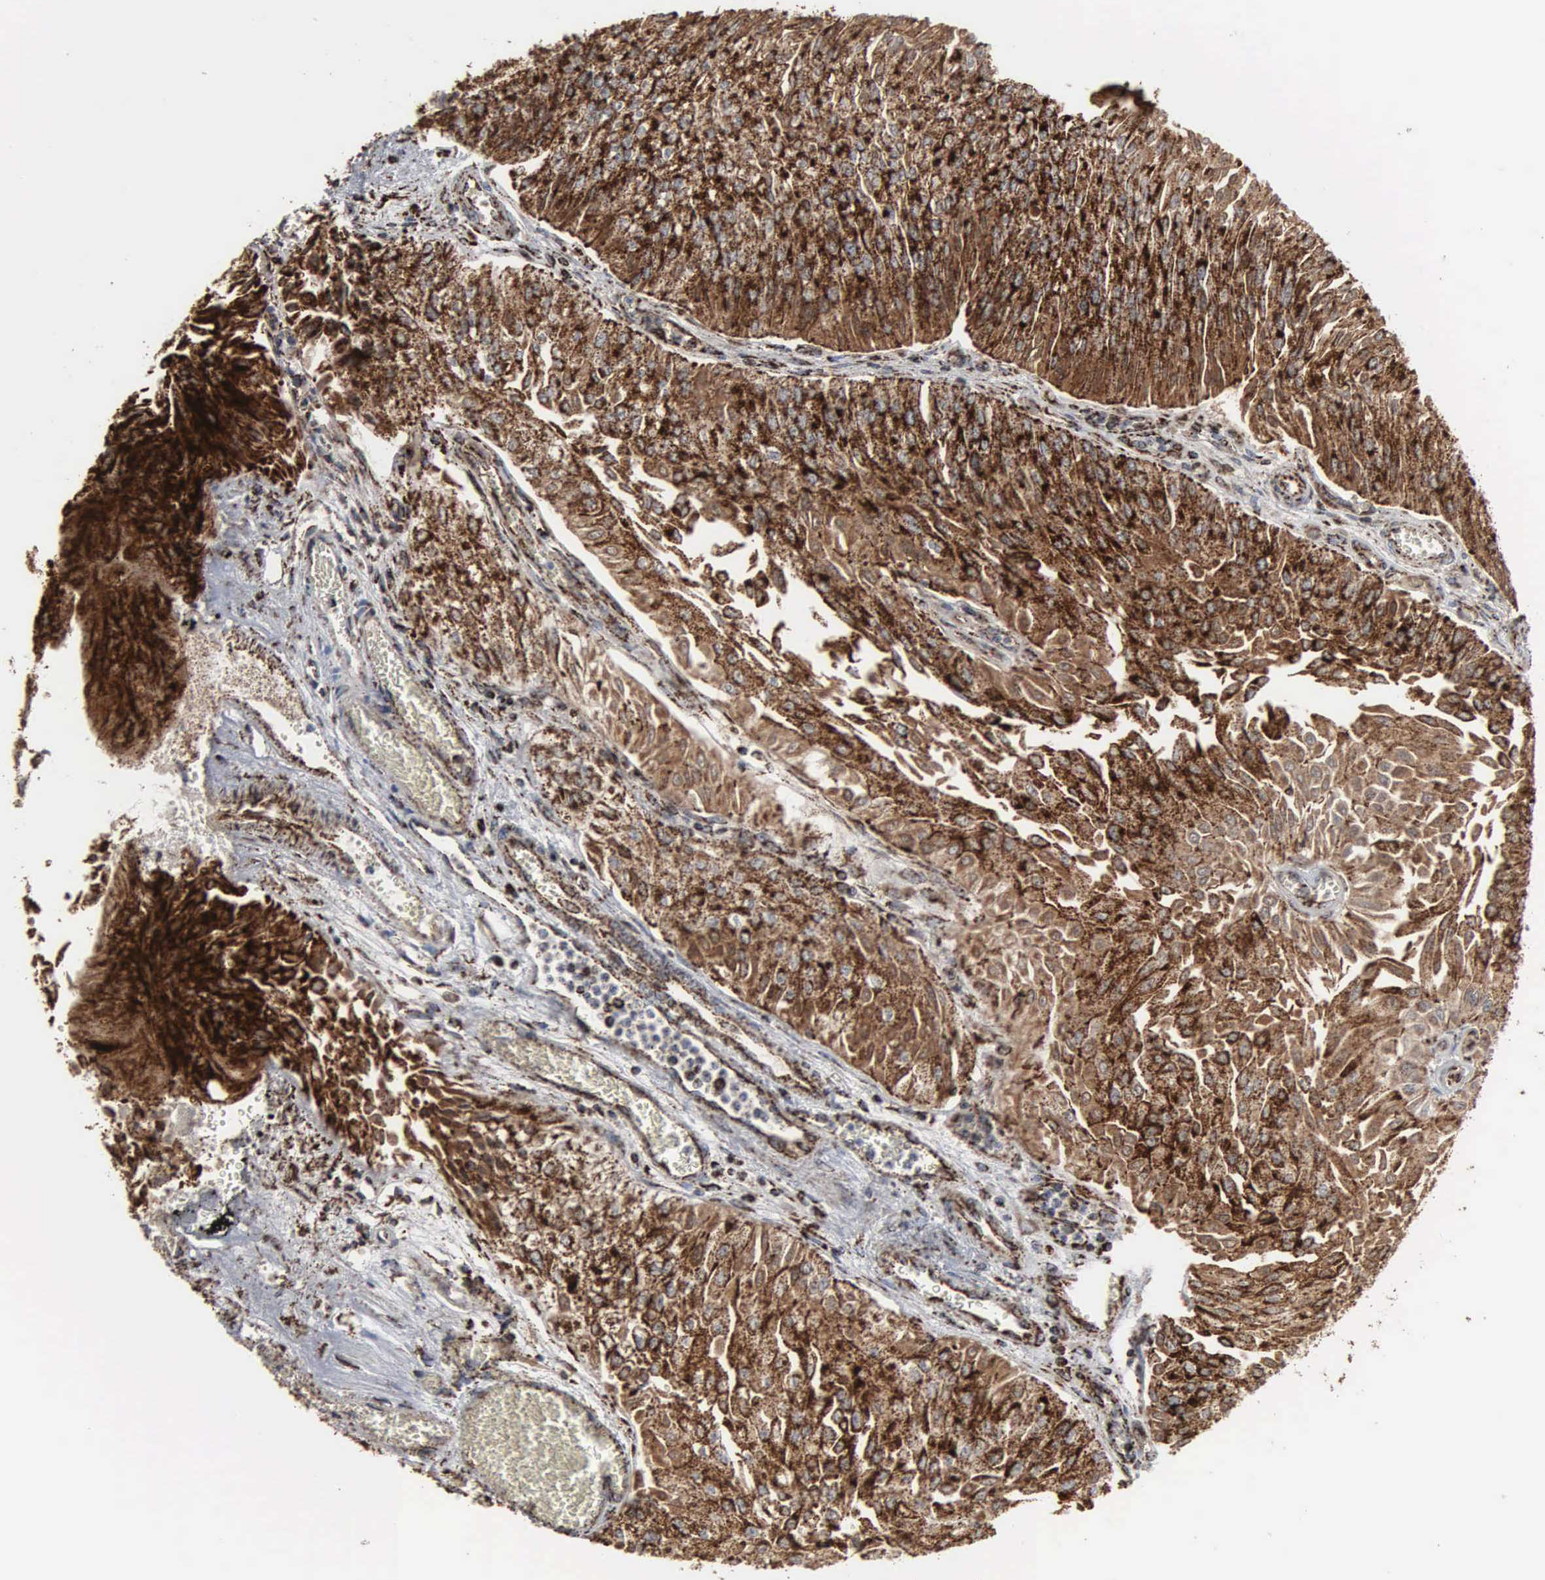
{"staining": {"intensity": "strong", "quantity": ">75%", "location": "cytoplasmic/membranous"}, "tissue": "urothelial cancer", "cell_type": "Tumor cells", "image_type": "cancer", "snomed": [{"axis": "morphology", "description": "Urothelial carcinoma, Low grade"}, {"axis": "topography", "description": "Urinary bladder"}], "caption": "This histopathology image exhibits urothelial cancer stained with immunohistochemistry to label a protein in brown. The cytoplasmic/membranous of tumor cells show strong positivity for the protein. Nuclei are counter-stained blue.", "gene": "HSPA9", "patient": {"sex": "male", "age": 86}}